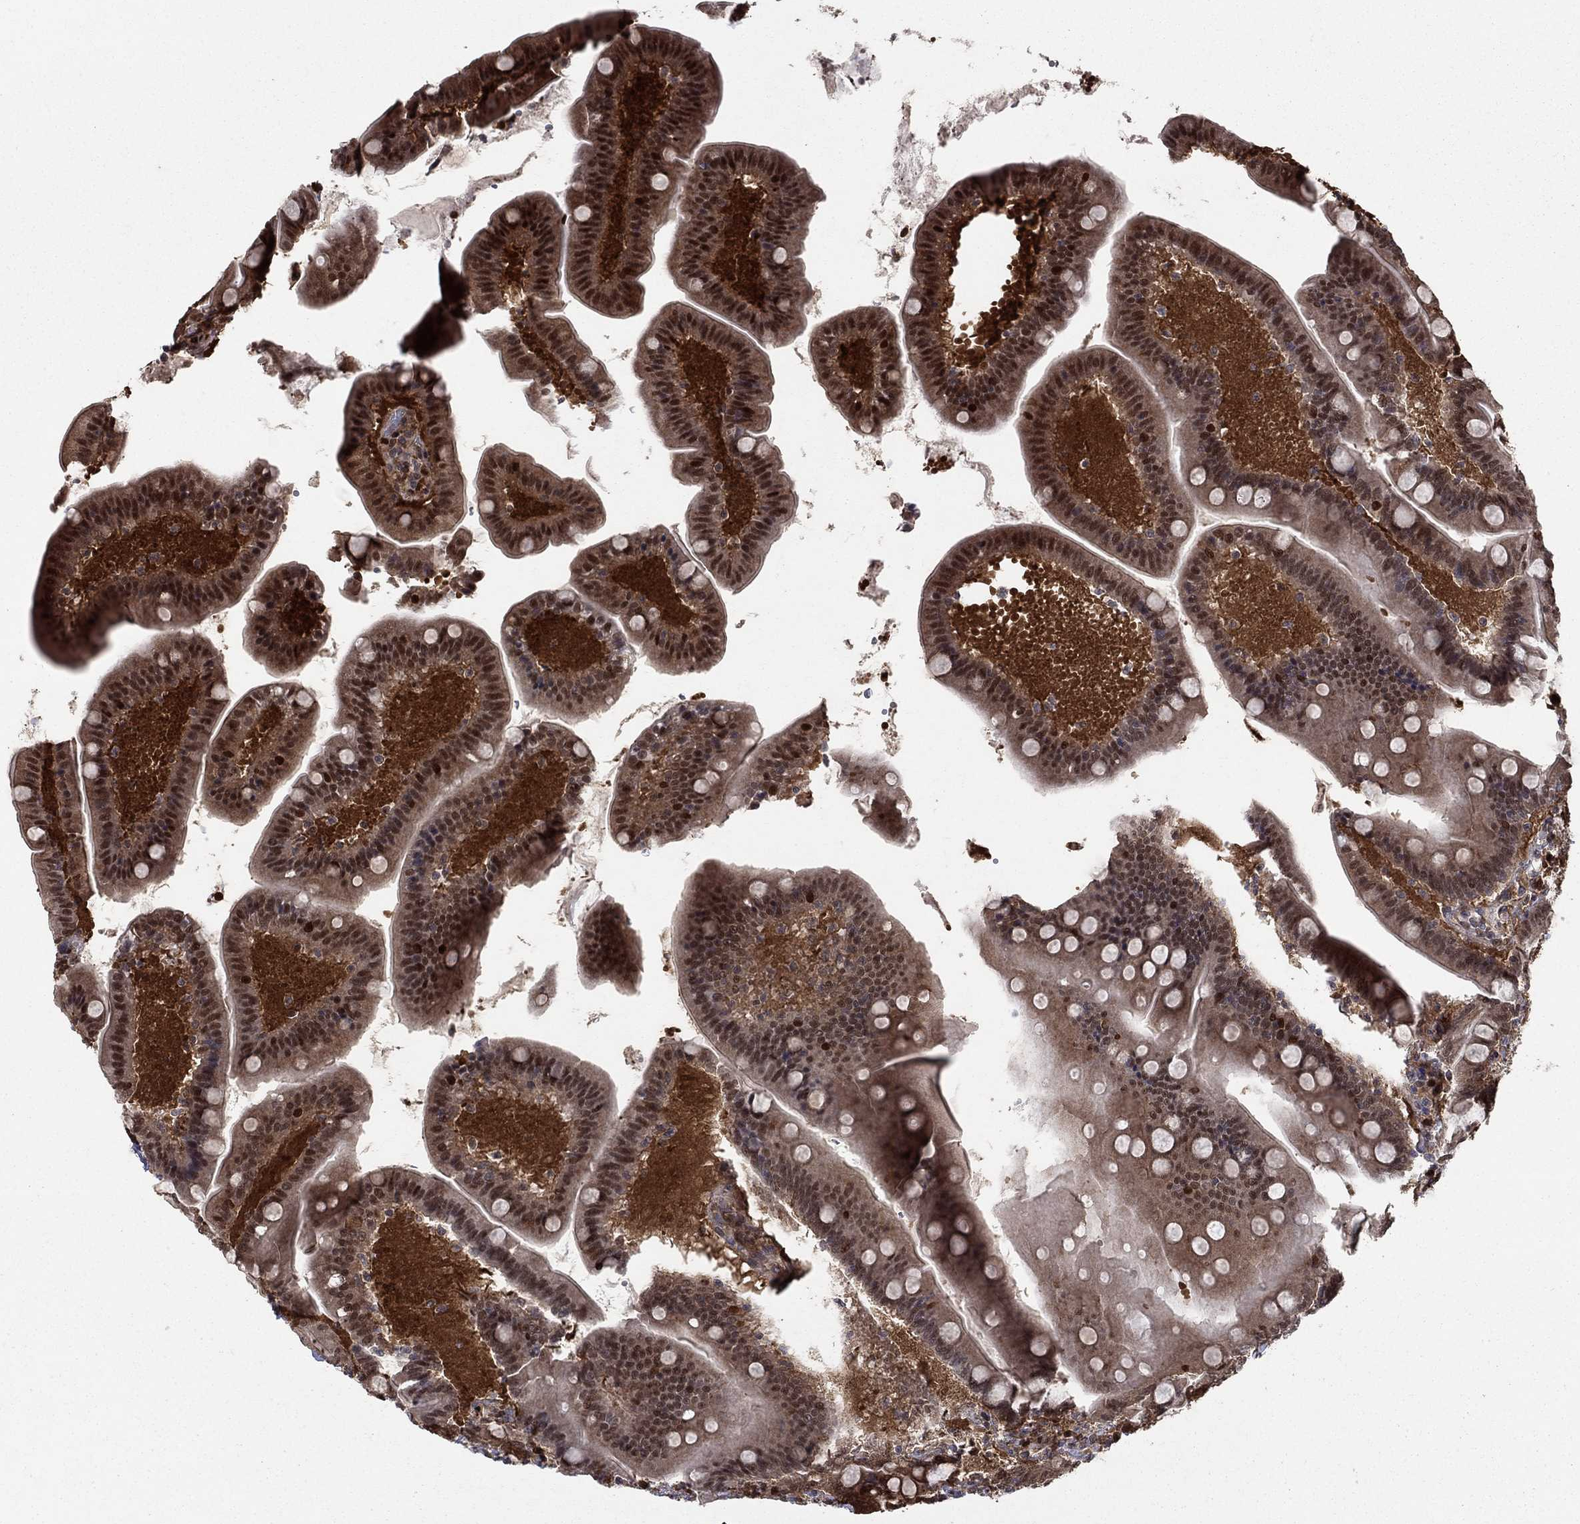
{"staining": {"intensity": "strong", "quantity": "25%-75%", "location": "cytoplasmic/membranous,nuclear"}, "tissue": "small intestine", "cell_type": "Glandular cells", "image_type": "normal", "snomed": [{"axis": "morphology", "description": "Normal tissue, NOS"}, {"axis": "topography", "description": "Small intestine"}], "caption": "Small intestine stained with DAB immunohistochemistry displays high levels of strong cytoplasmic/membranous,nuclear staining in about 25%-75% of glandular cells. Immunohistochemistry (ihc) stains the protein in brown and the nuclei are stained blue.", "gene": "FKBP4", "patient": {"sex": "male", "age": 66}}